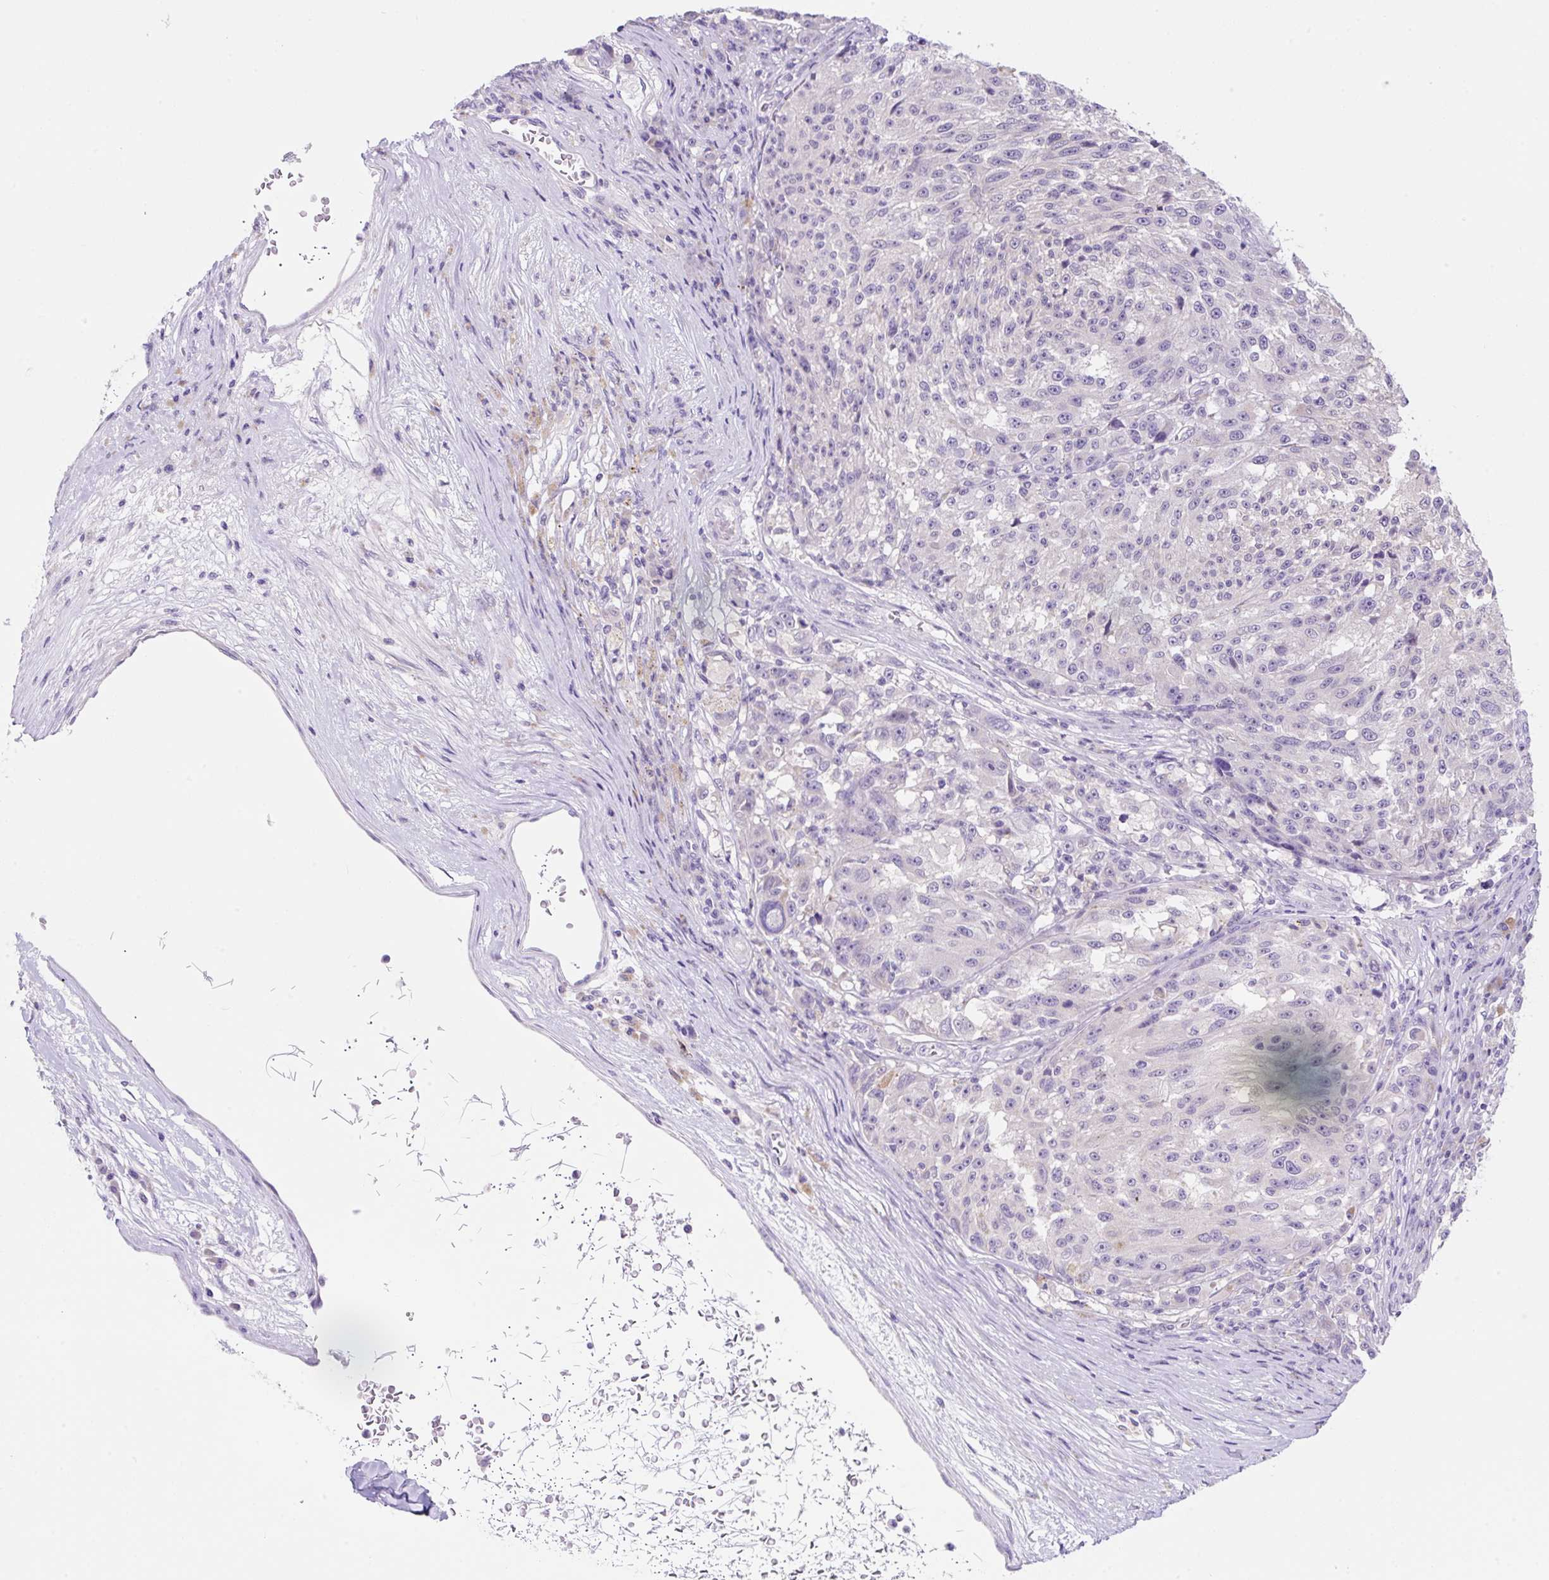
{"staining": {"intensity": "negative", "quantity": "none", "location": "none"}, "tissue": "melanoma", "cell_type": "Tumor cells", "image_type": "cancer", "snomed": [{"axis": "morphology", "description": "Malignant melanoma, NOS"}, {"axis": "topography", "description": "Skin"}], "caption": "Immunohistochemistry (IHC) micrograph of neoplastic tissue: malignant melanoma stained with DAB (3,3'-diaminobenzidine) exhibits no significant protein staining in tumor cells.", "gene": "NDST3", "patient": {"sex": "male", "age": 53}}